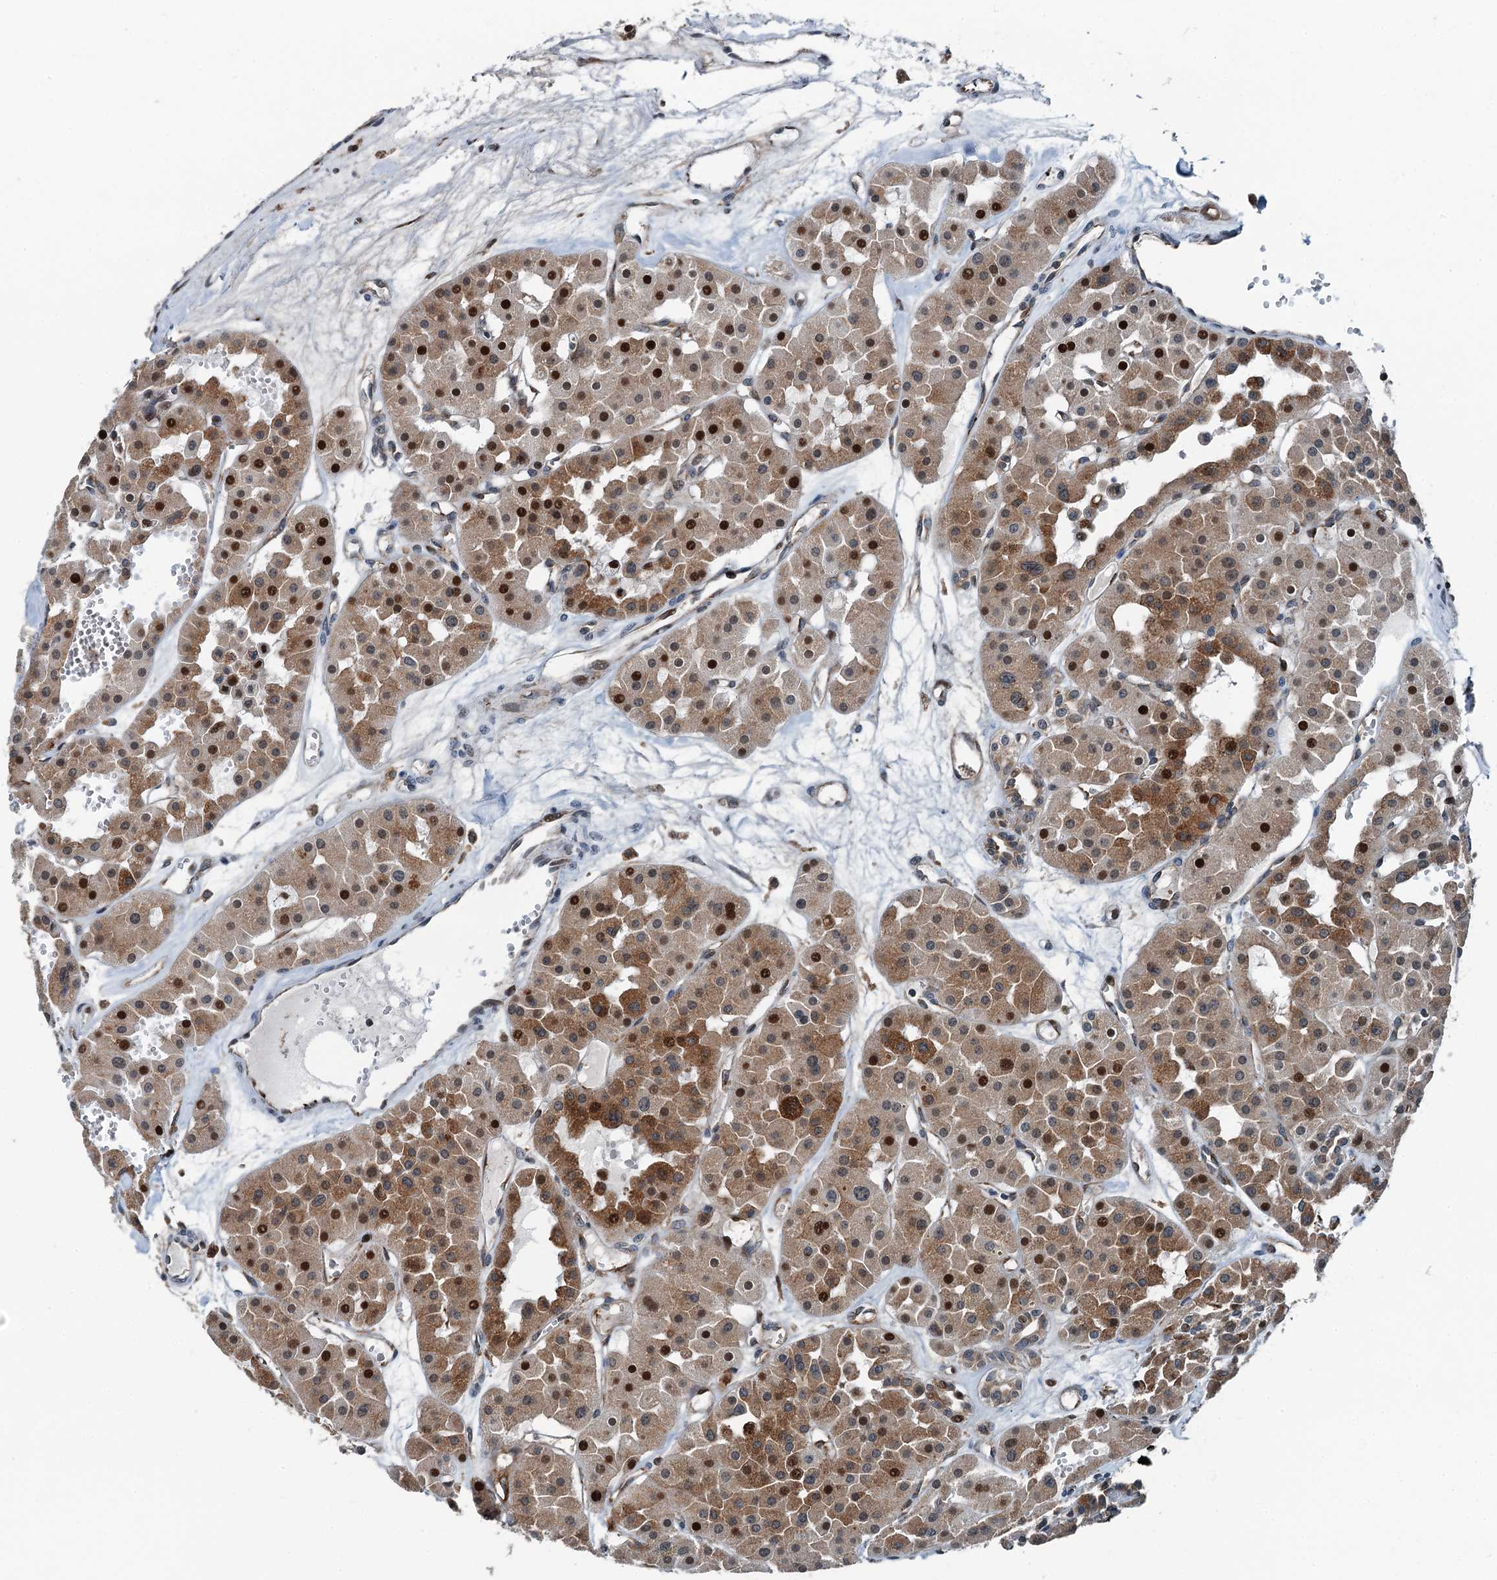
{"staining": {"intensity": "moderate", "quantity": ">75%", "location": "cytoplasmic/membranous,nuclear"}, "tissue": "renal cancer", "cell_type": "Tumor cells", "image_type": "cancer", "snomed": [{"axis": "morphology", "description": "Carcinoma, NOS"}, {"axis": "topography", "description": "Kidney"}], "caption": "Protein staining of carcinoma (renal) tissue displays moderate cytoplasmic/membranous and nuclear expression in approximately >75% of tumor cells.", "gene": "TAMALIN", "patient": {"sex": "female", "age": 75}}